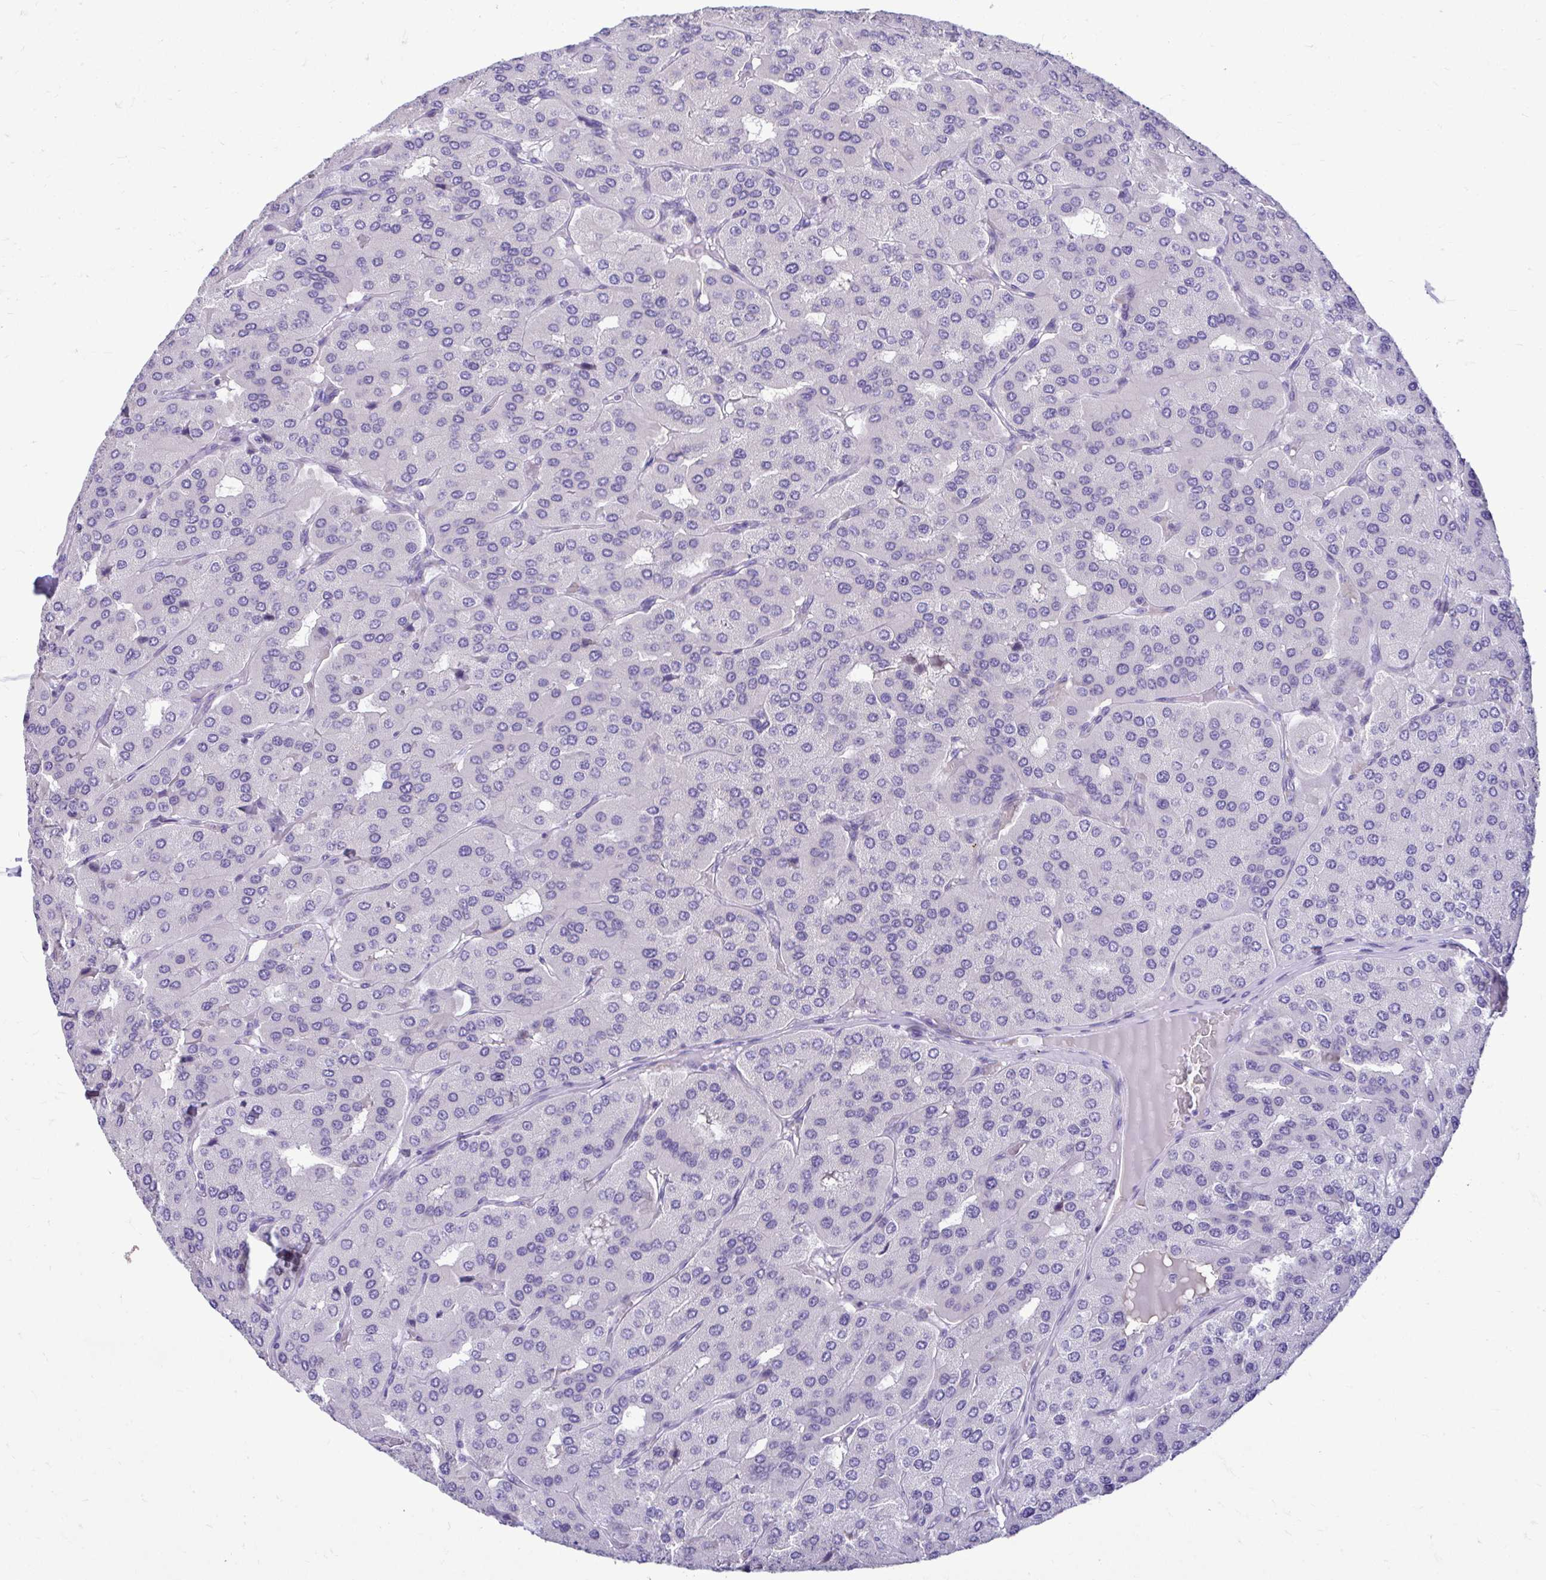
{"staining": {"intensity": "negative", "quantity": "none", "location": "none"}, "tissue": "parathyroid gland", "cell_type": "Glandular cells", "image_type": "normal", "snomed": [{"axis": "morphology", "description": "Normal tissue, NOS"}, {"axis": "morphology", "description": "Adenoma, NOS"}, {"axis": "topography", "description": "Parathyroid gland"}], "caption": "Protein analysis of normal parathyroid gland reveals no significant positivity in glandular cells.", "gene": "CDC20", "patient": {"sex": "female", "age": 86}}